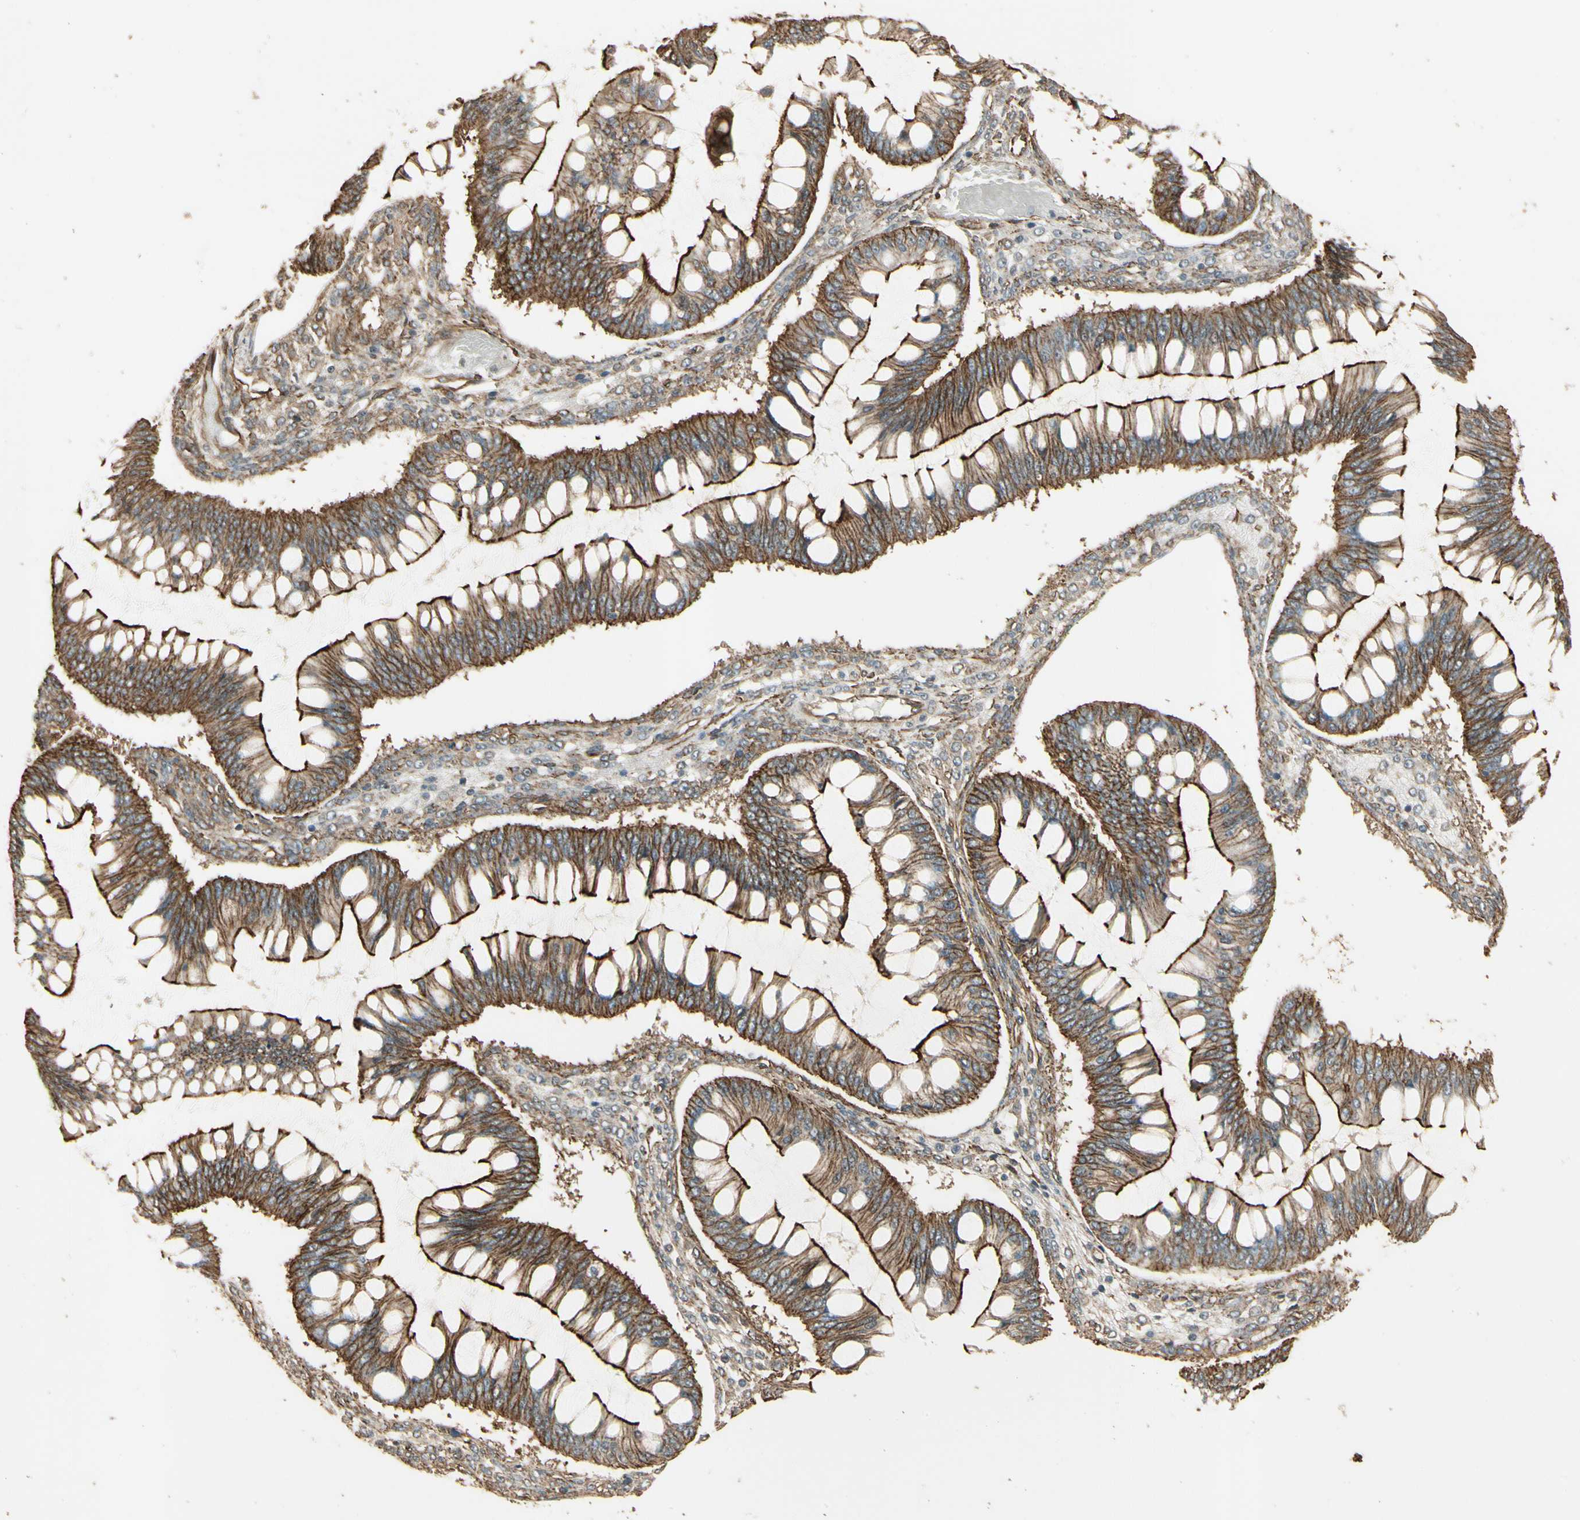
{"staining": {"intensity": "moderate", "quantity": ">75%", "location": "cytoplasmic/membranous"}, "tissue": "ovarian cancer", "cell_type": "Tumor cells", "image_type": "cancer", "snomed": [{"axis": "morphology", "description": "Cystadenocarcinoma, mucinous, NOS"}, {"axis": "topography", "description": "Ovary"}], "caption": "The histopathology image shows staining of ovarian cancer (mucinous cystadenocarcinoma), revealing moderate cytoplasmic/membranous protein positivity (brown color) within tumor cells. The staining was performed using DAB, with brown indicating positive protein expression. Nuclei are stained blue with hematoxylin.", "gene": "RNF180", "patient": {"sex": "female", "age": 73}}